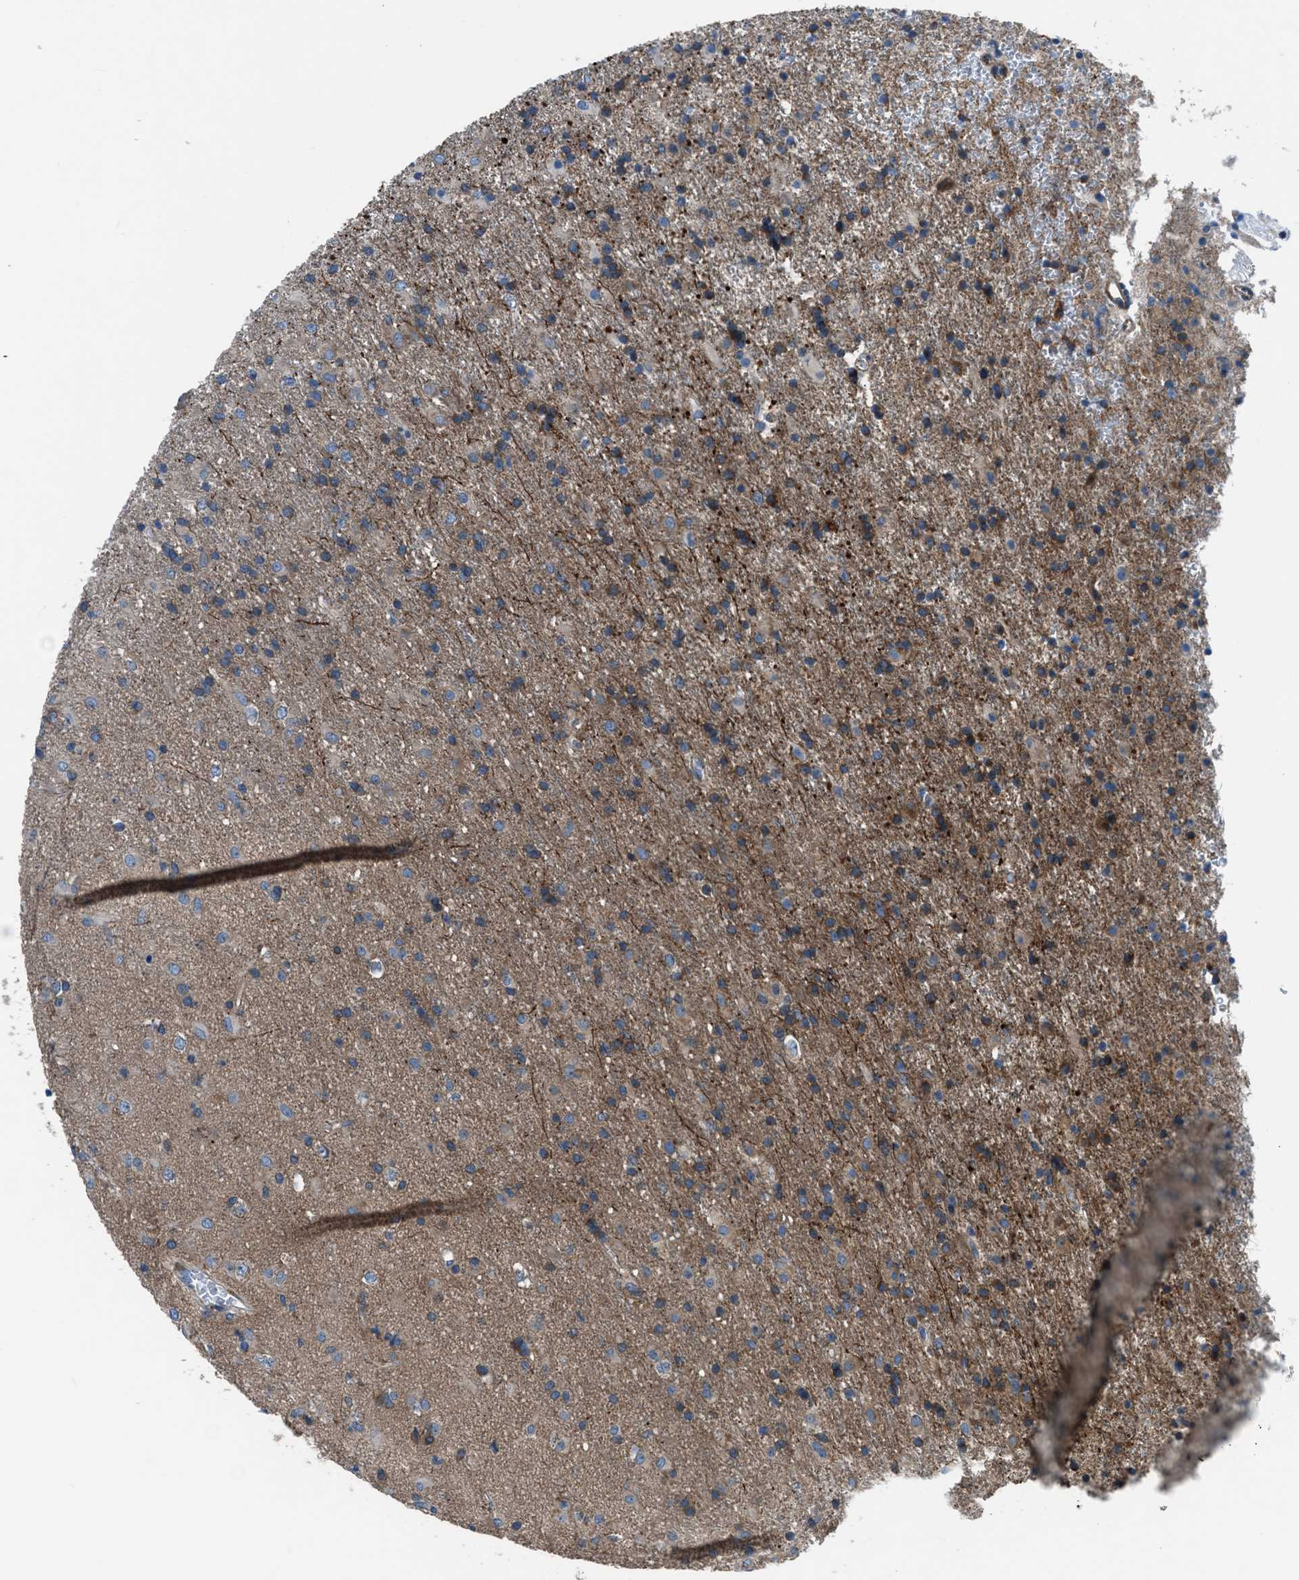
{"staining": {"intensity": "moderate", "quantity": "25%-75%", "location": "cytoplasmic/membranous"}, "tissue": "glioma", "cell_type": "Tumor cells", "image_type": "cancer", "snomed": [{"axis": "morphology", "description": "Glioma, malignant, Low grade"}, {"axis": "topography", "description": "Brain"}], "caption": "IHC photomicrograph of human glioma stained for a protein (brown), which reveals medium levels of moderate cytoplasmic/membranous staining in approximately 25%-75% of tumor cells.", "gene": "SLC38A6", "patient": {"sex": "male", "age": 65}}